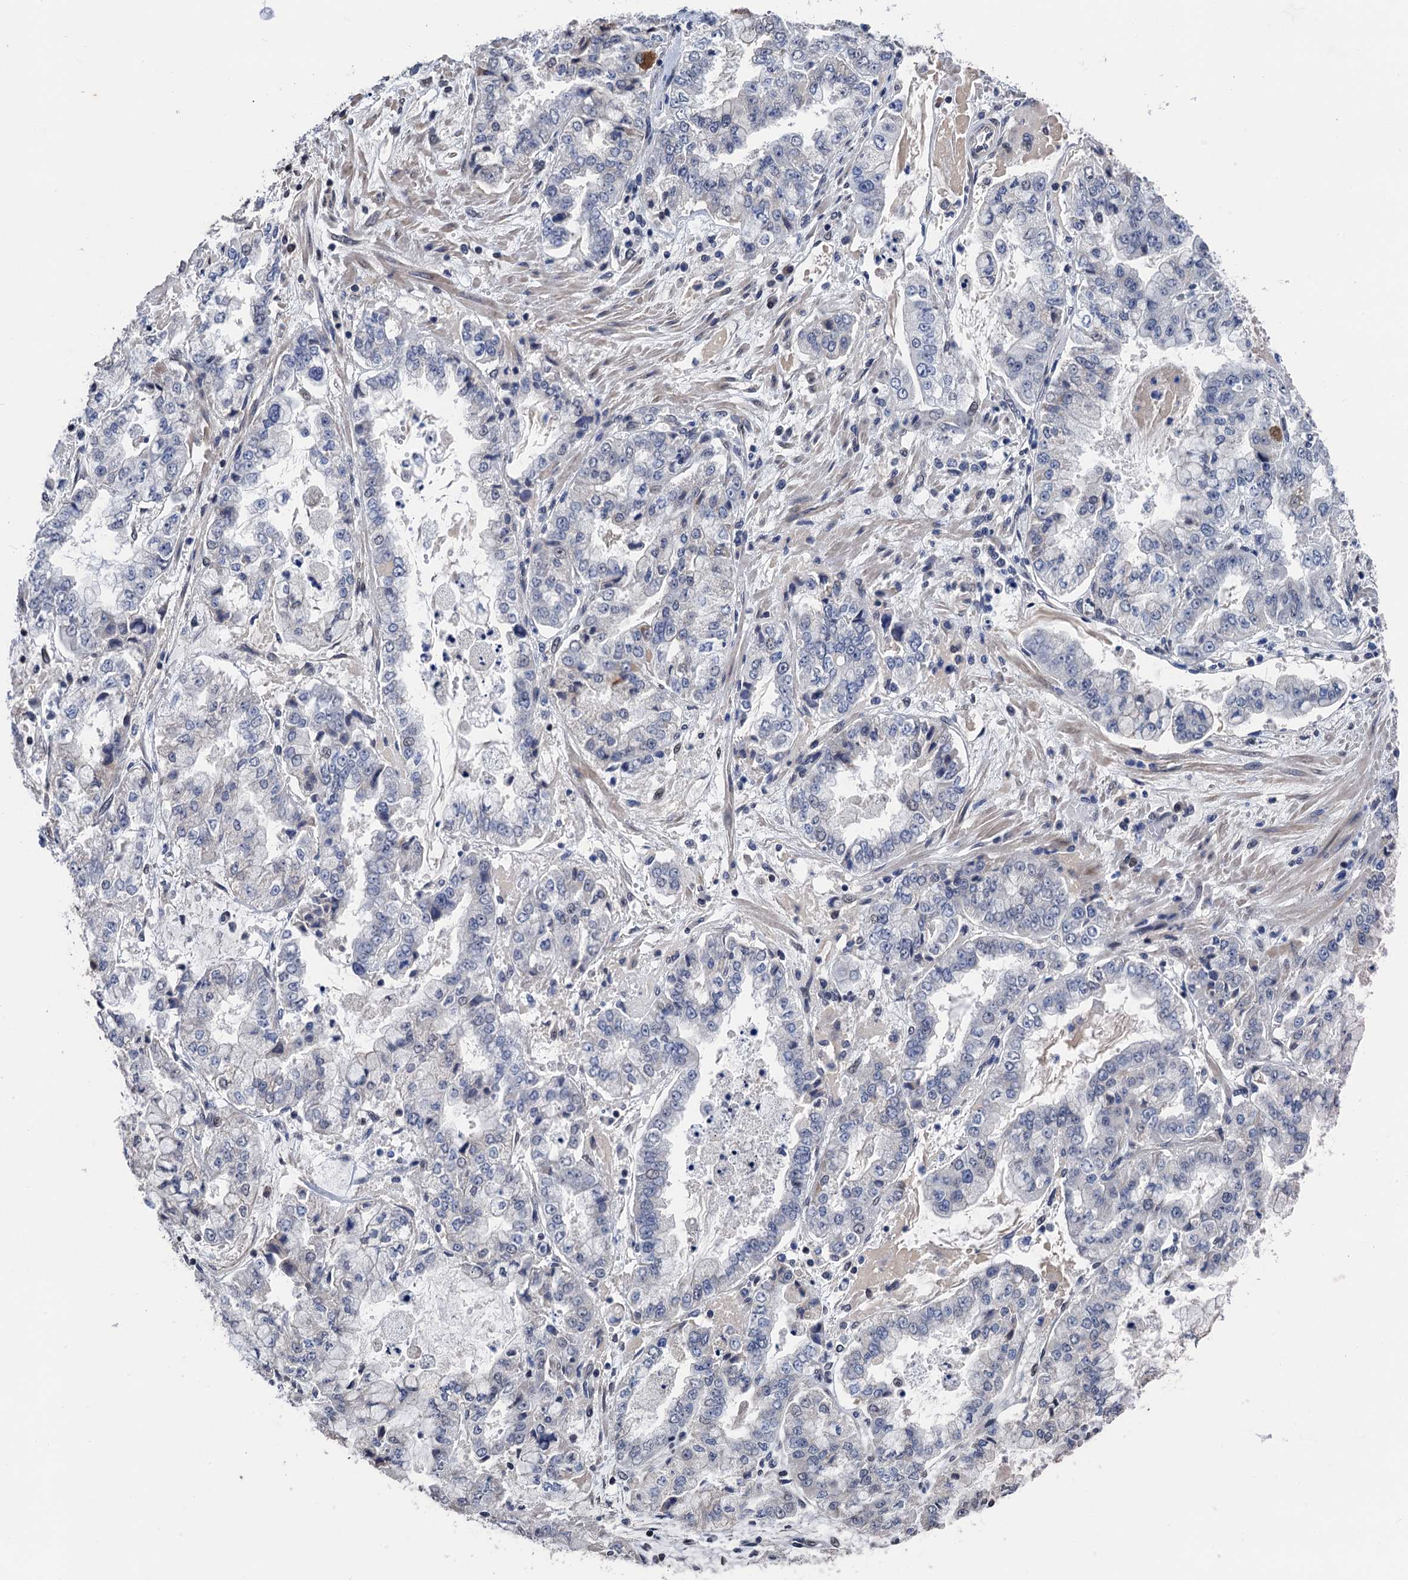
{"staining": {"intensity": "negative", "quantity": "none", "location": "none"}, "tissue": "stomach cancer", "cell_type": "Tumor cells", "image_type": "cancer", "snomed": [{"axis": "morphology", "description": "Adenocarcinoma, NOS"}, {"axis": "topography", "description": "Stomach"}], "caption": "Histopathology image shows no significant protein expression in tumor cells of adenocarcinoma (stomach).", "gene": "ART5", "patient": {"sex": "male", "age": 76}}